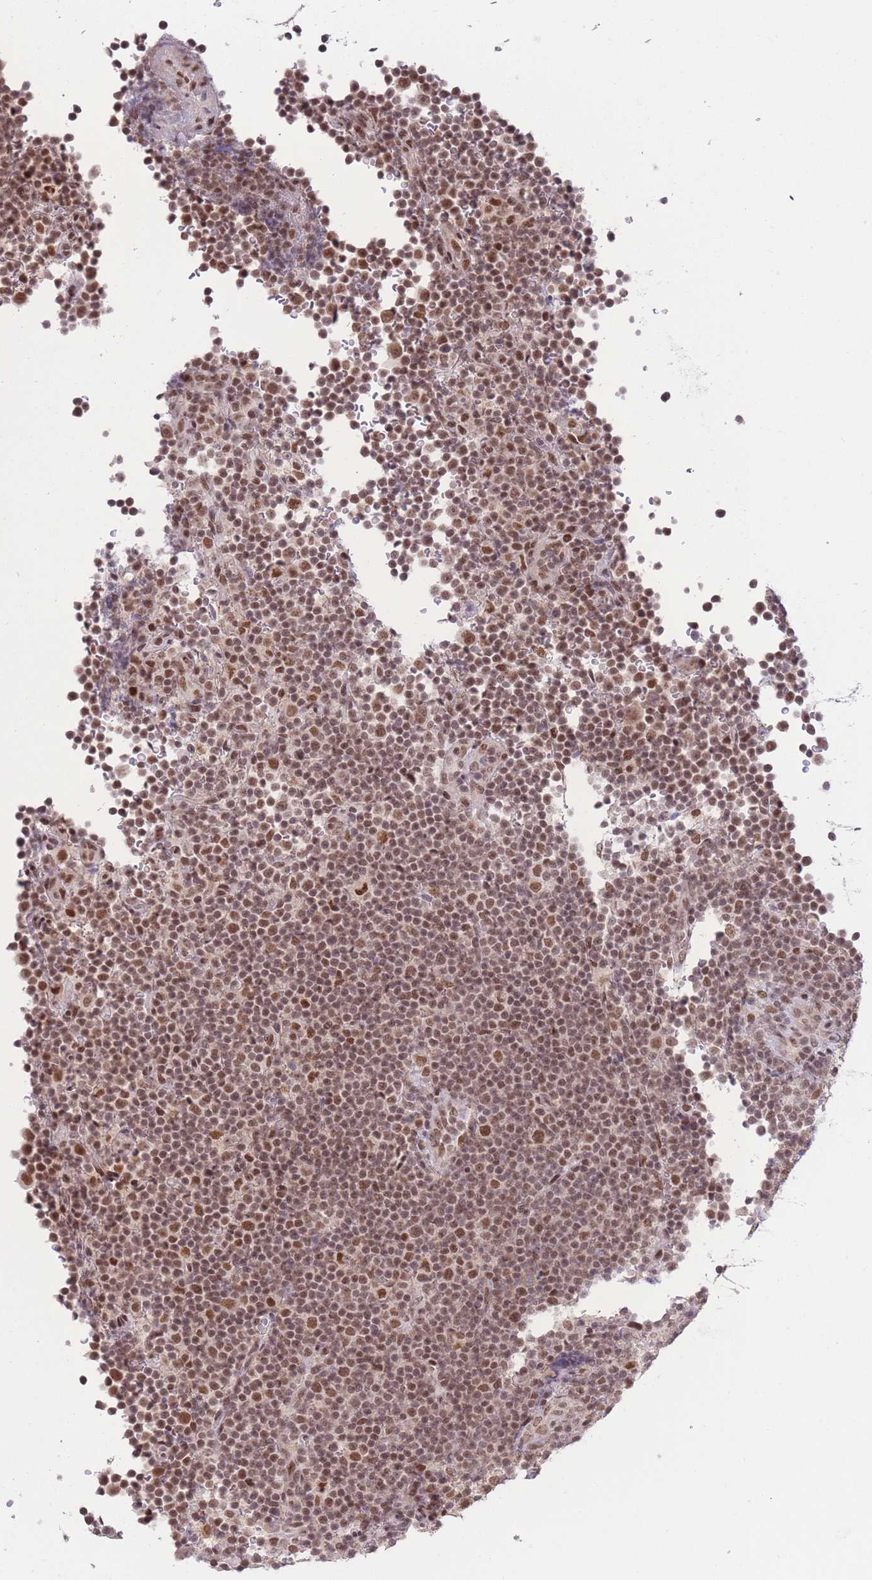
{"staining": {"intensity": "moderate", "quantity": ">75%", "location": "nuclear"}, "tissue": "lymphoma", "cell_type": "Tumor cells", "image_type": "cancer", "snomed": [{"axis": "morphology", "description": "Malignant lymphoma, non-Hodgkin's type, Low grade"}, {"axis": "topography", "description": "Lymph node"}], "caption": "Approximately >75% of tumor cells in human malignant lymphoma, non-Hodgkin's type (low-grade) exhibit moderate nuclear protein positivity as visualized by brown immunohistochemical staining.", "gene": "CARD8", "patient": {"sex": "female", "age": 67}}